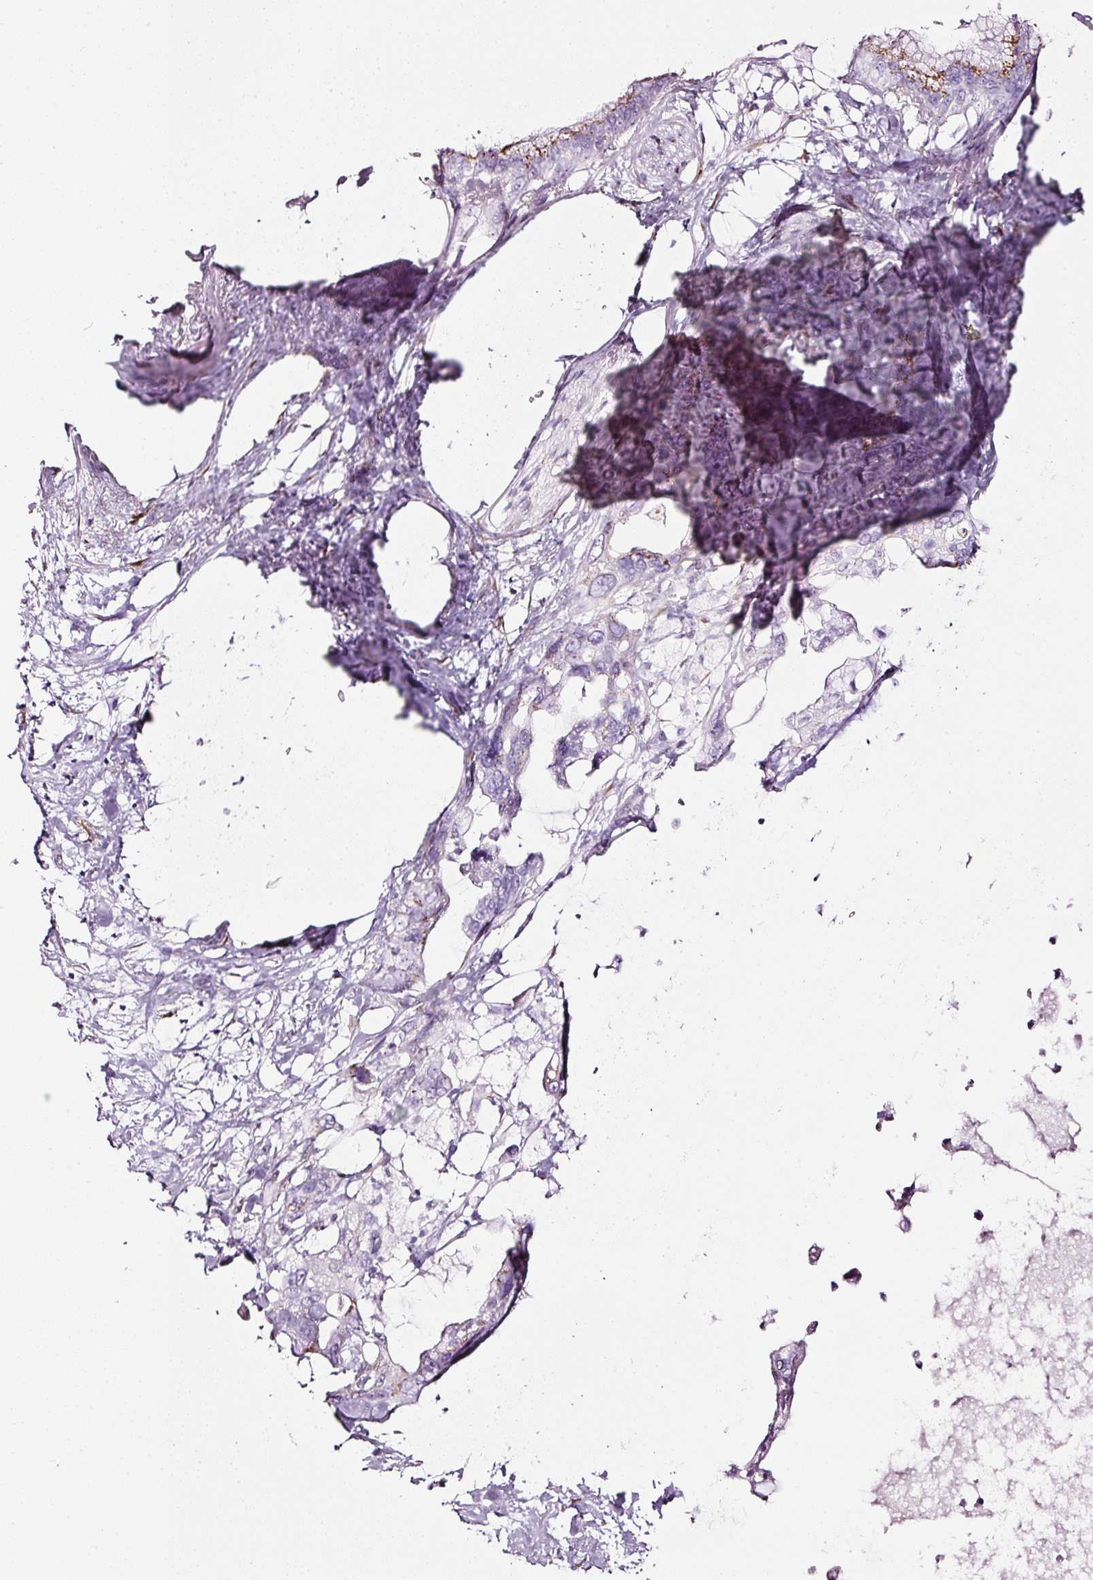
{"staining": {"intensity": "moderate", "quantity": "25%-75%", "location": "cytoplasmic/membranous"}, "tissue": "pancreatic cancer", "cell_type": "Tumor cells", "image_type": "cancer", "snomed": [{"axis": "morphology", "description": "Adenocarcinoma, NOS"}, {"axis": "topography", "description": "Pancreas"}], "caption": "Adenocarcinoma (pancreatic) was stained to show a protein in brown. There is medium levels of moderate cytoplasmic/membranous positivity in approximately 25%-75% of tumor cells. The protein of interest is stained brown, and the nuclei are stained in blue (DAB IHC with brightfield microscopy, high magnification).", "gene": "SDF4", "patient": {"sex": "female", "age": 83}}